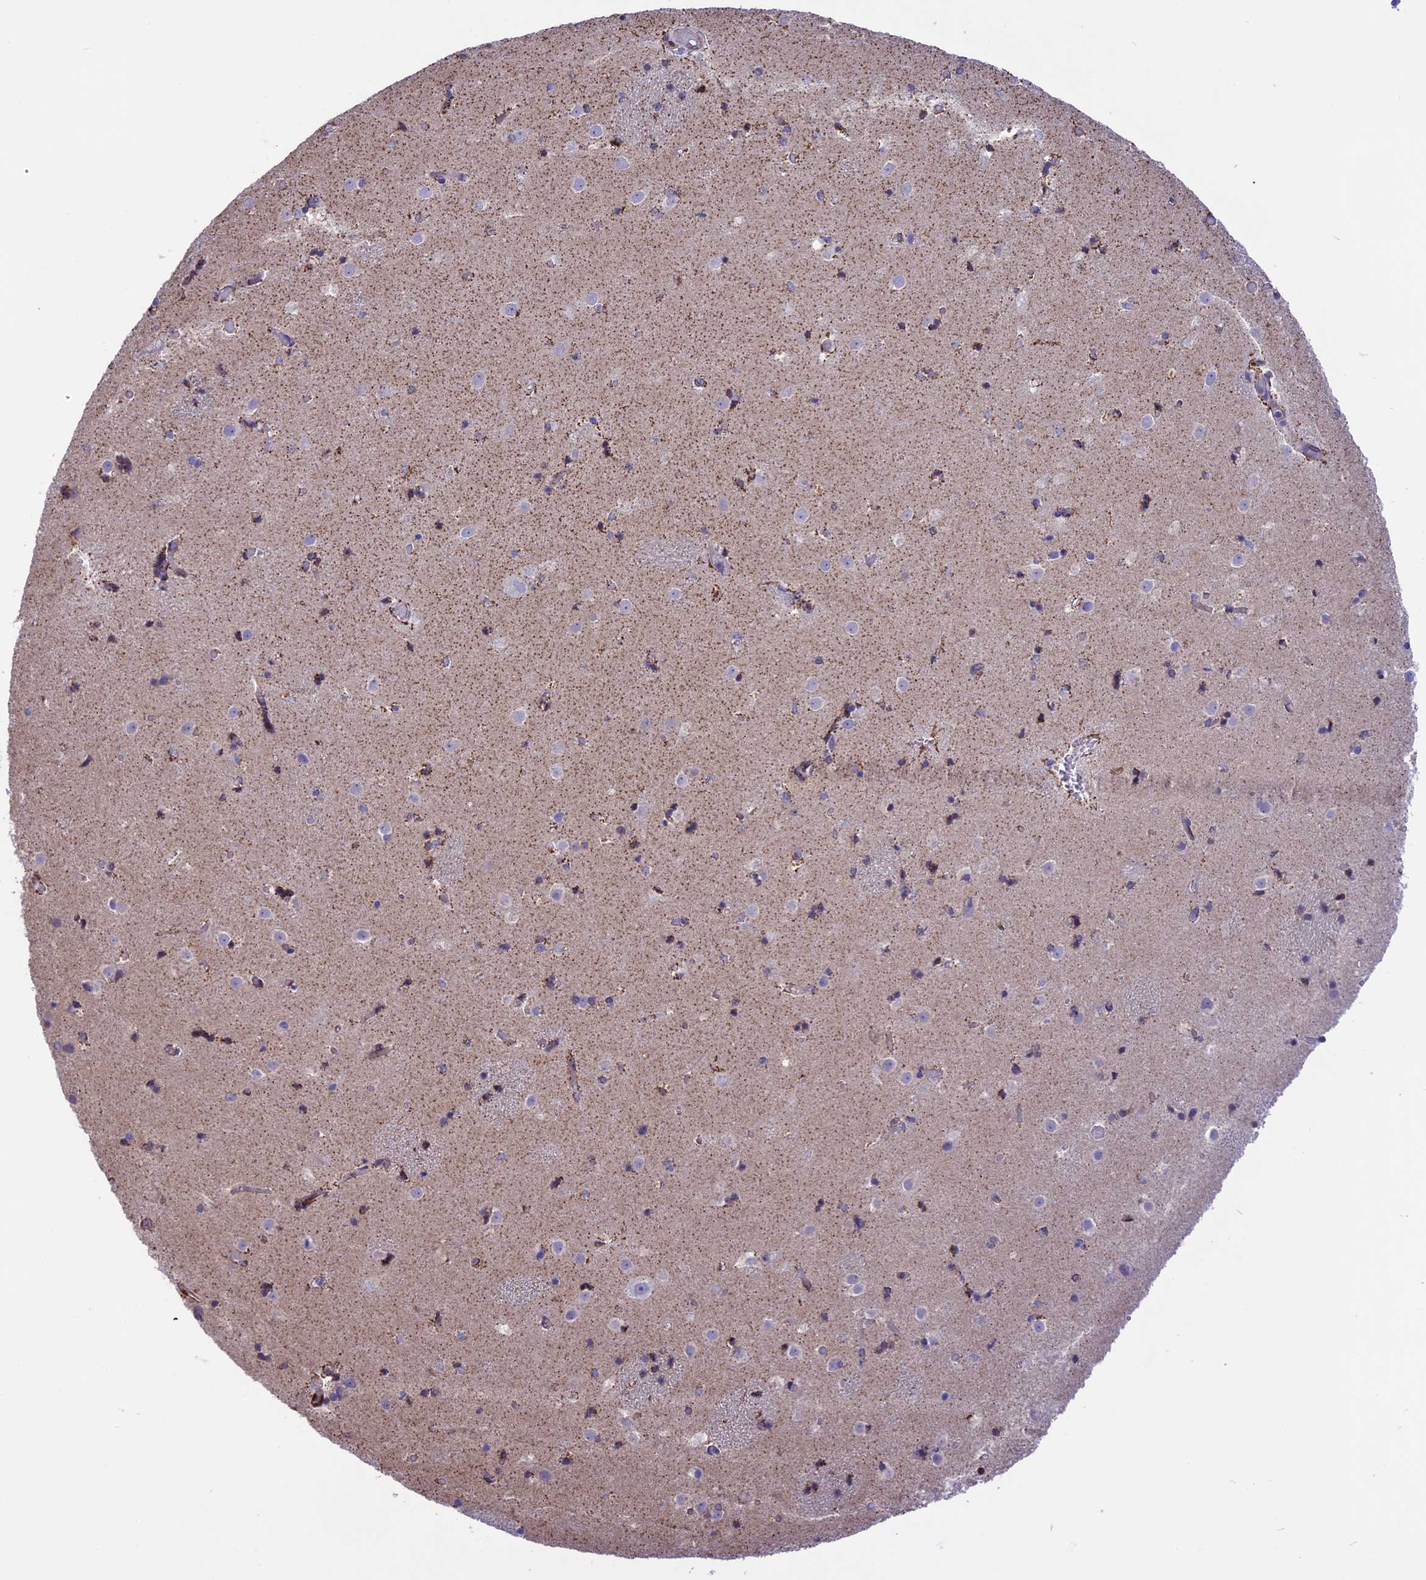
{"staining": {"intensity": "moderate", "quantity": "<25%", "location": "cytoplasmic/membranous"}, "tissue": "caudate", "cell_type": "Glial cells", "image_type": "normal", "snomed": [{"axis": "morphology", "description": "Normal tissue, NOS"}, {"axis": "topography", "description": "Lateral ventricle wall"}], "caption": "DAB immunohistochemical staining of unremarkable caudate reveals moderate cytoplasmic/membranous protein positivity in about <25% of glial cells. (DAB (3,3'-diaminobenzidine) = brown stain, brightfield microscopy at high magnification).", "gene": "DOC2B", "patient": {"sex": "female", "age": 52}}